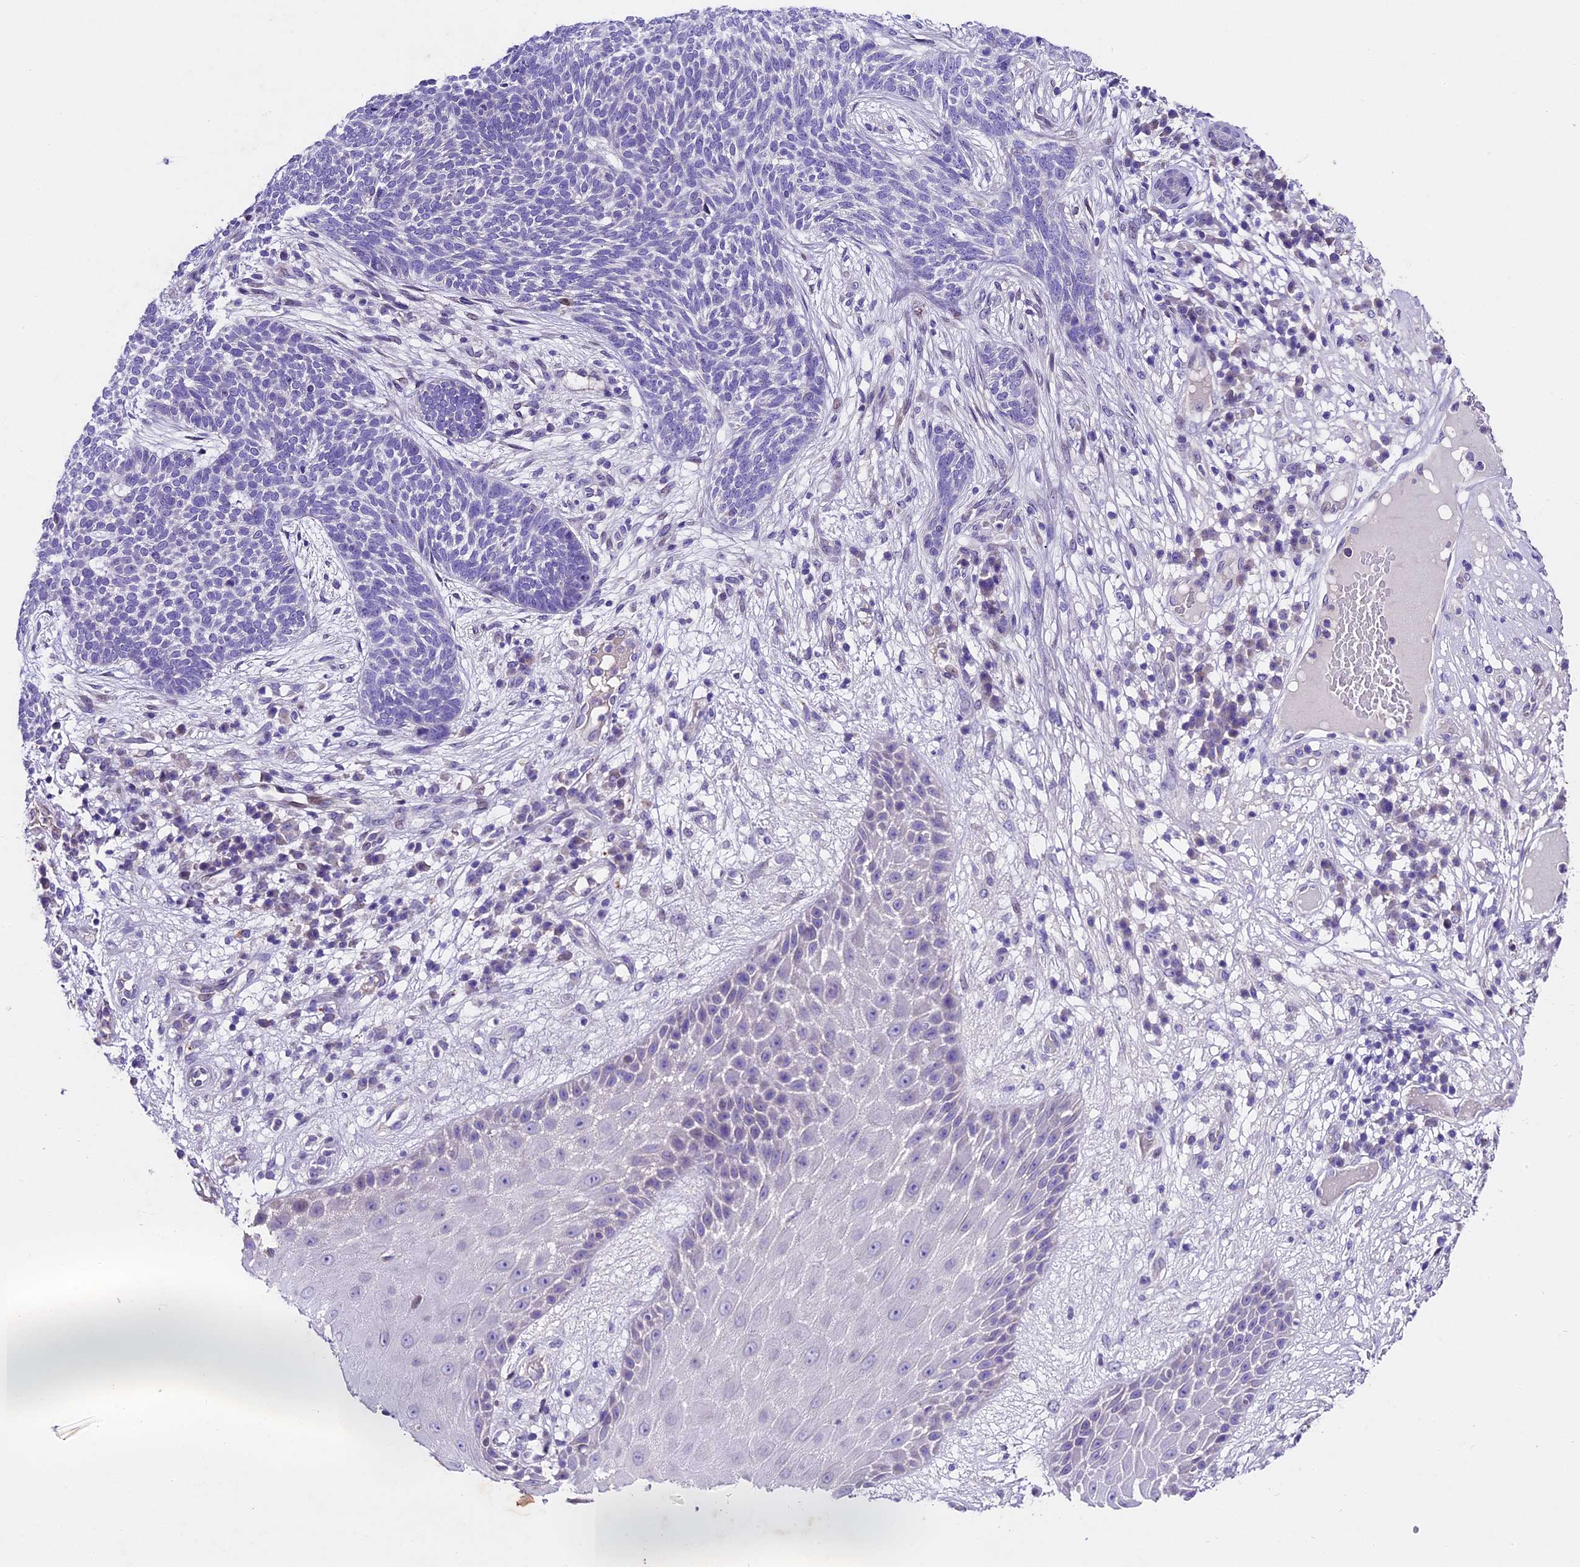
{"staining": {"intensity": "negative", "quantity": "none", "location": "none"}, "tissue": "skin cancer", "cell_type": "Tumor cells", "image_type": "cancer", "snomed": [{"axis": "morphology", "description": "Normal tissue, NOS"}, {"axis": "morphology", "description": "Basal cell carcinoma"}, {"axis": "topography", "description": "Skin"}], "caption": "Skin basal cell carcinoma was stained to show a protein in brown. There is no significant positivity in tumor cells. (Stains: DAB immunohistochemistry (IHC) with hematoxylin counter stain, Microscopy: brightfield microscopy at high magnification).", "gene": "IFT140", "patient": {"sex": "male", "age": 64}}